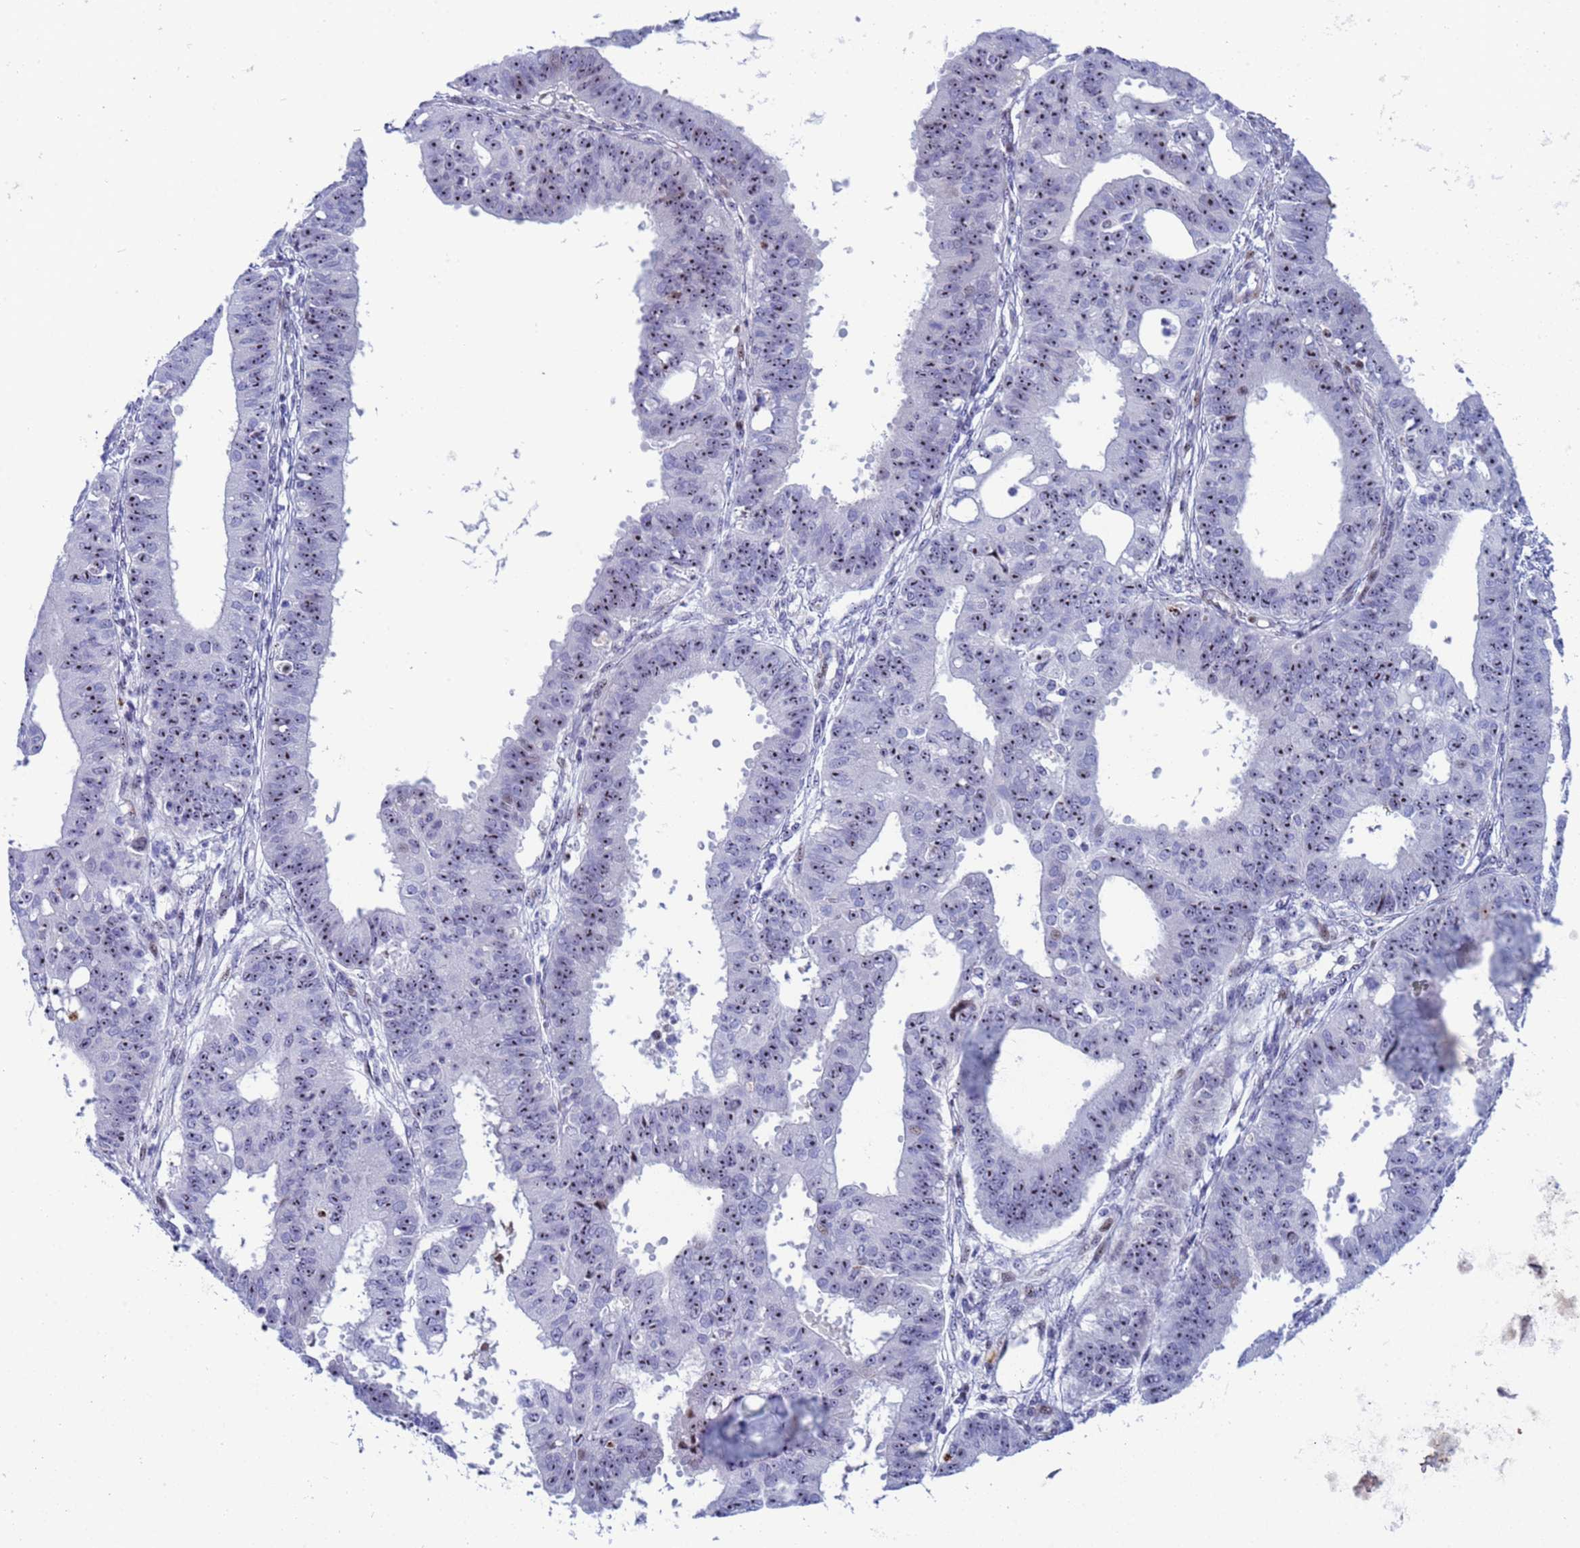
{"staining": {"intensity": "moderate", "quantity": "<25%", "location": "nuclear"}, "tissue": "ovarian cancer", "cell_type": "Tumor cells", "image_type": "cancer", "snomed": [{"axis": "morphology", "description": "Carcinoma, endometroid"}, {"axis": "topography", "description": "Appendix"}, {"axis": "topography", "description": "Ovary"}], "caption": "Human ovarian cancer (endometroid carcinoma) stained with a brown dye shows moderate nuclear positive expression in approximately <25% of tumor cells.", "gene": "POP5", "patient": {"sex": "female", "age": 42}}